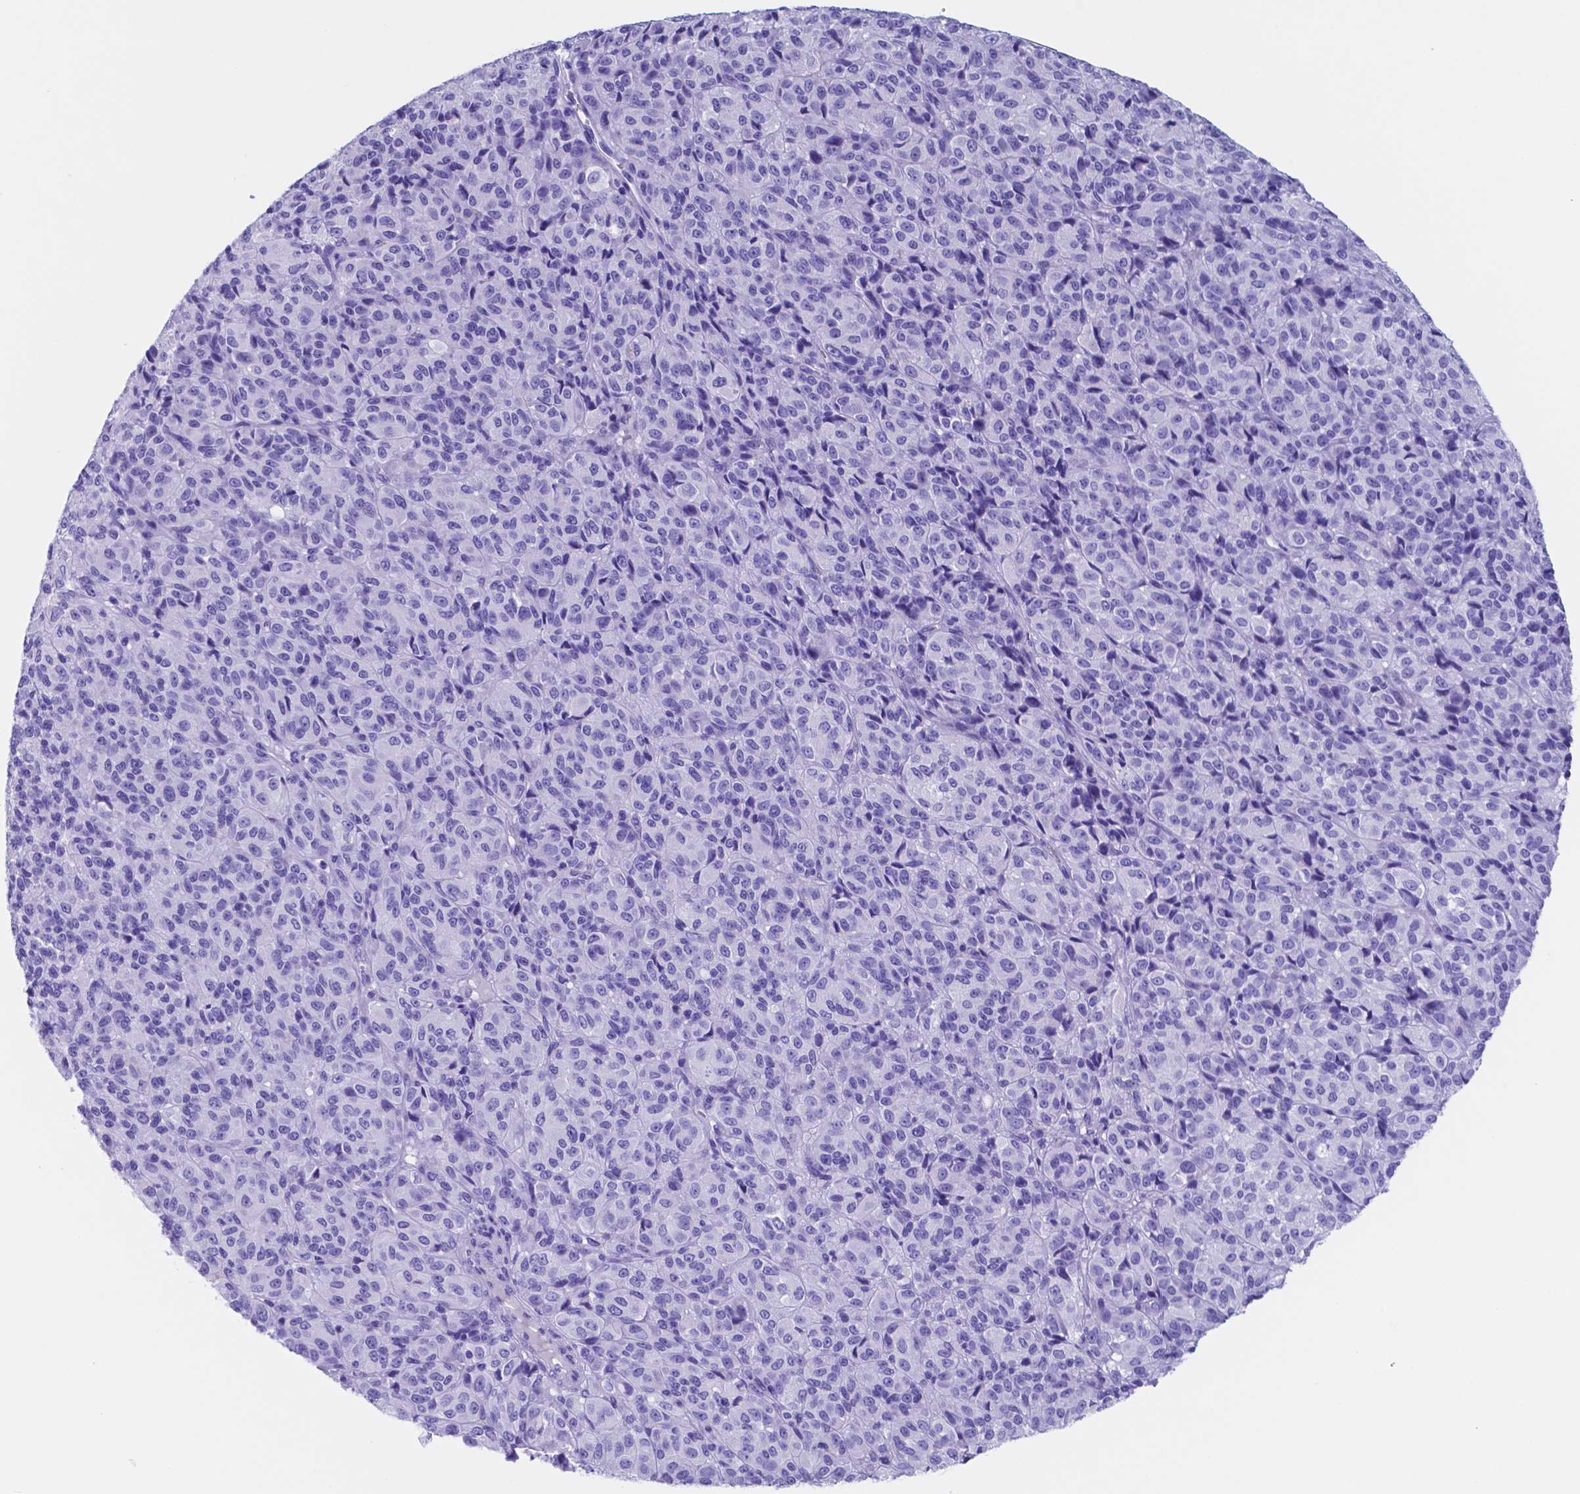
{"staining": {"intensity": "negative", "quantity": "none", "location": "none"}, "tissue": "melanoma", "cell_type": "Tumor cells", "image_type": "cancer", "snomed": [{"axis": "morphology", "description": "Malignant melanoma, Metastatic site"}, {"axis": "topography", "description": "Brain"}], "caption": "Tumor cells show no significant positivity in melanoma.", "gene": "DNAAF8", "patient": {"sex": "female", "age": 56}}